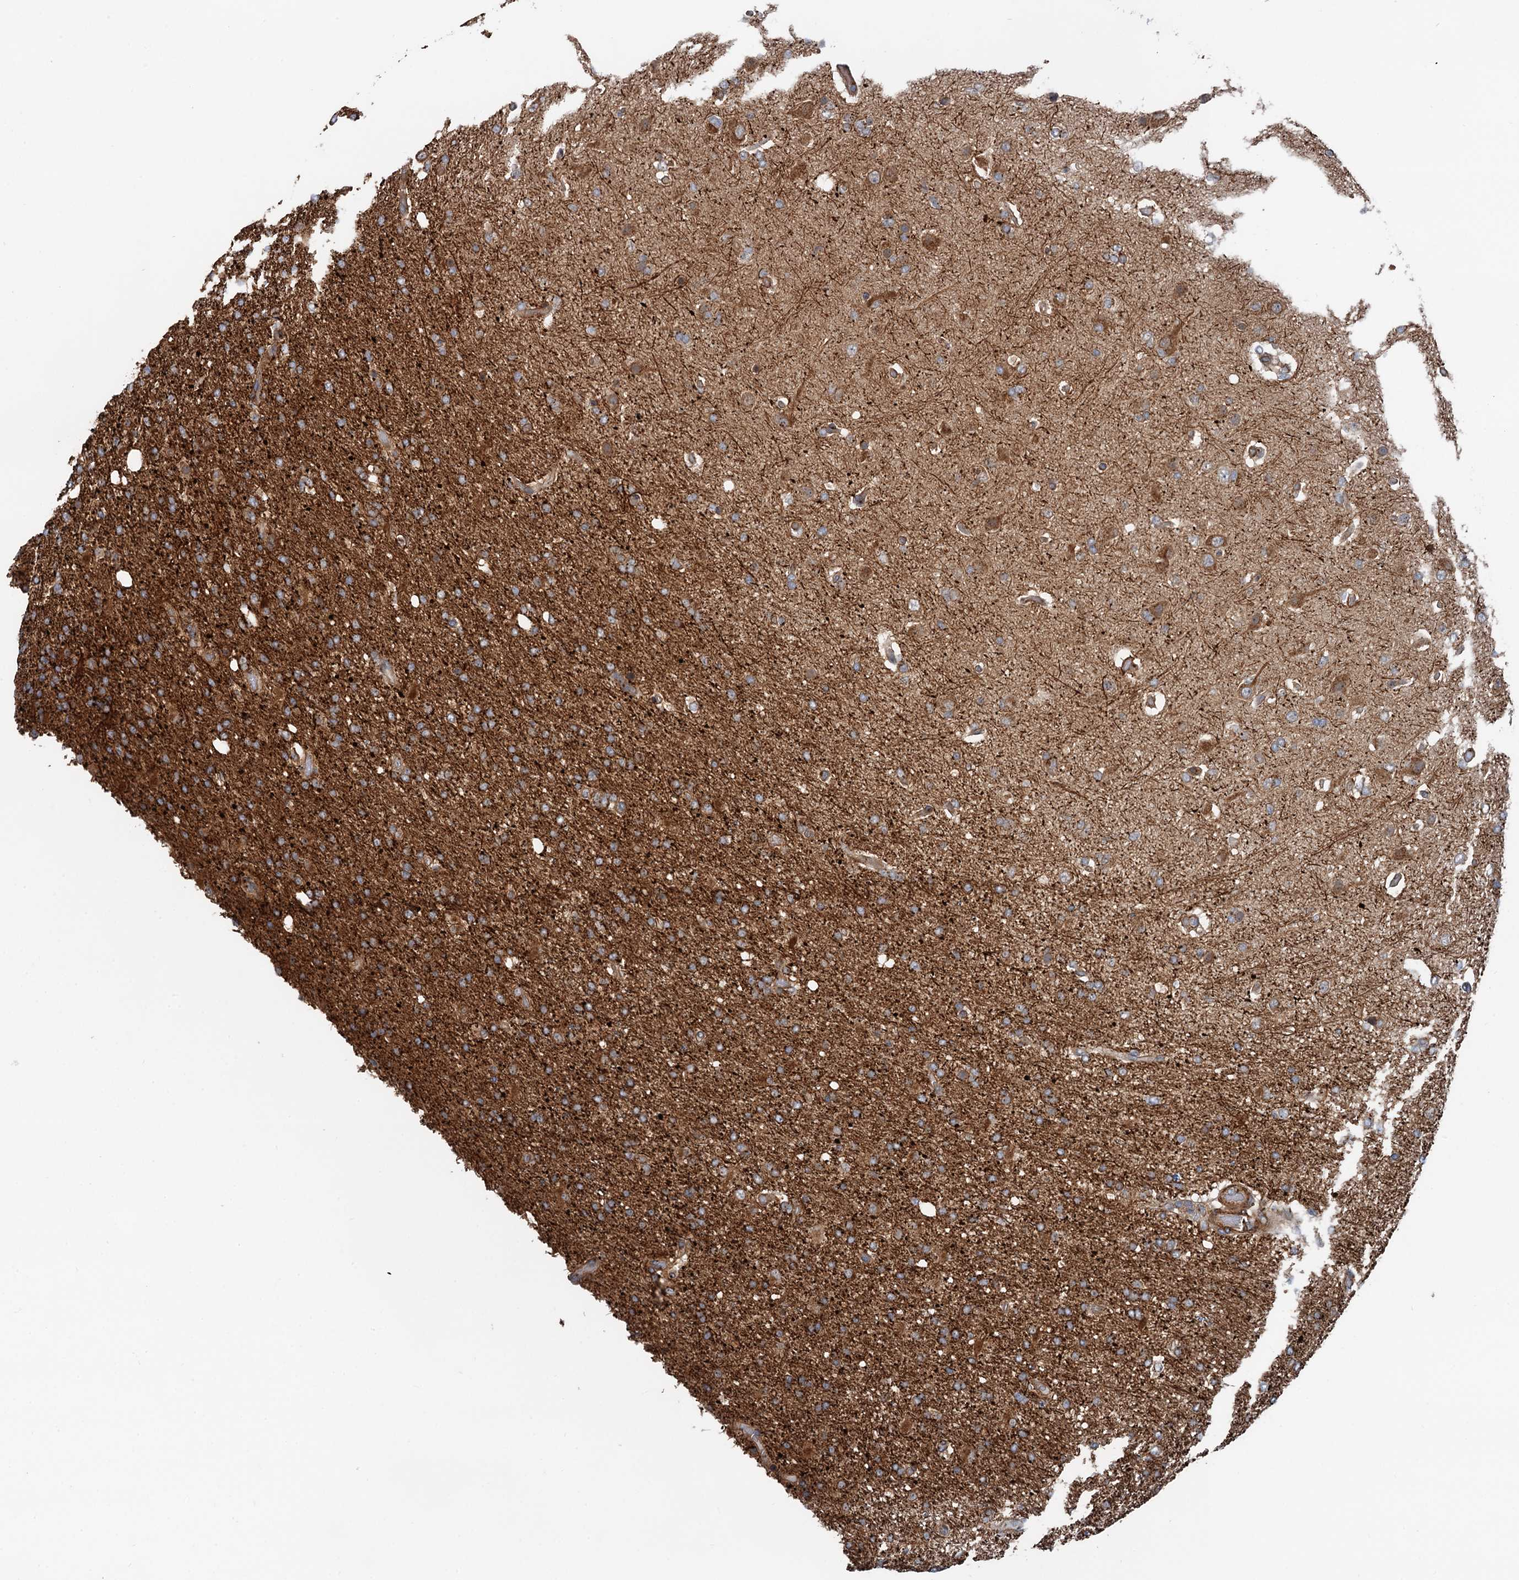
{"staining": {"intensity": "strong", "quantity": ">75%", "location": "cytoplasmic/membranous"}, "tissue": "glioma", "cell_type": "Tumor cells", "image_type": "cancer", "snomed": [{"axis": "morphology", "description": "Glioma, malignant, High grade"}, {"axis": "topography", "description": "Brain"}], "caption": "Immunohistochemical staining of human glioma shows high levels of strong cytoplasmic/membranous positivity in about >75% of tumor cells.", "gene": "ANKRD26", "patient": {"sex": "female", "age": 74}}